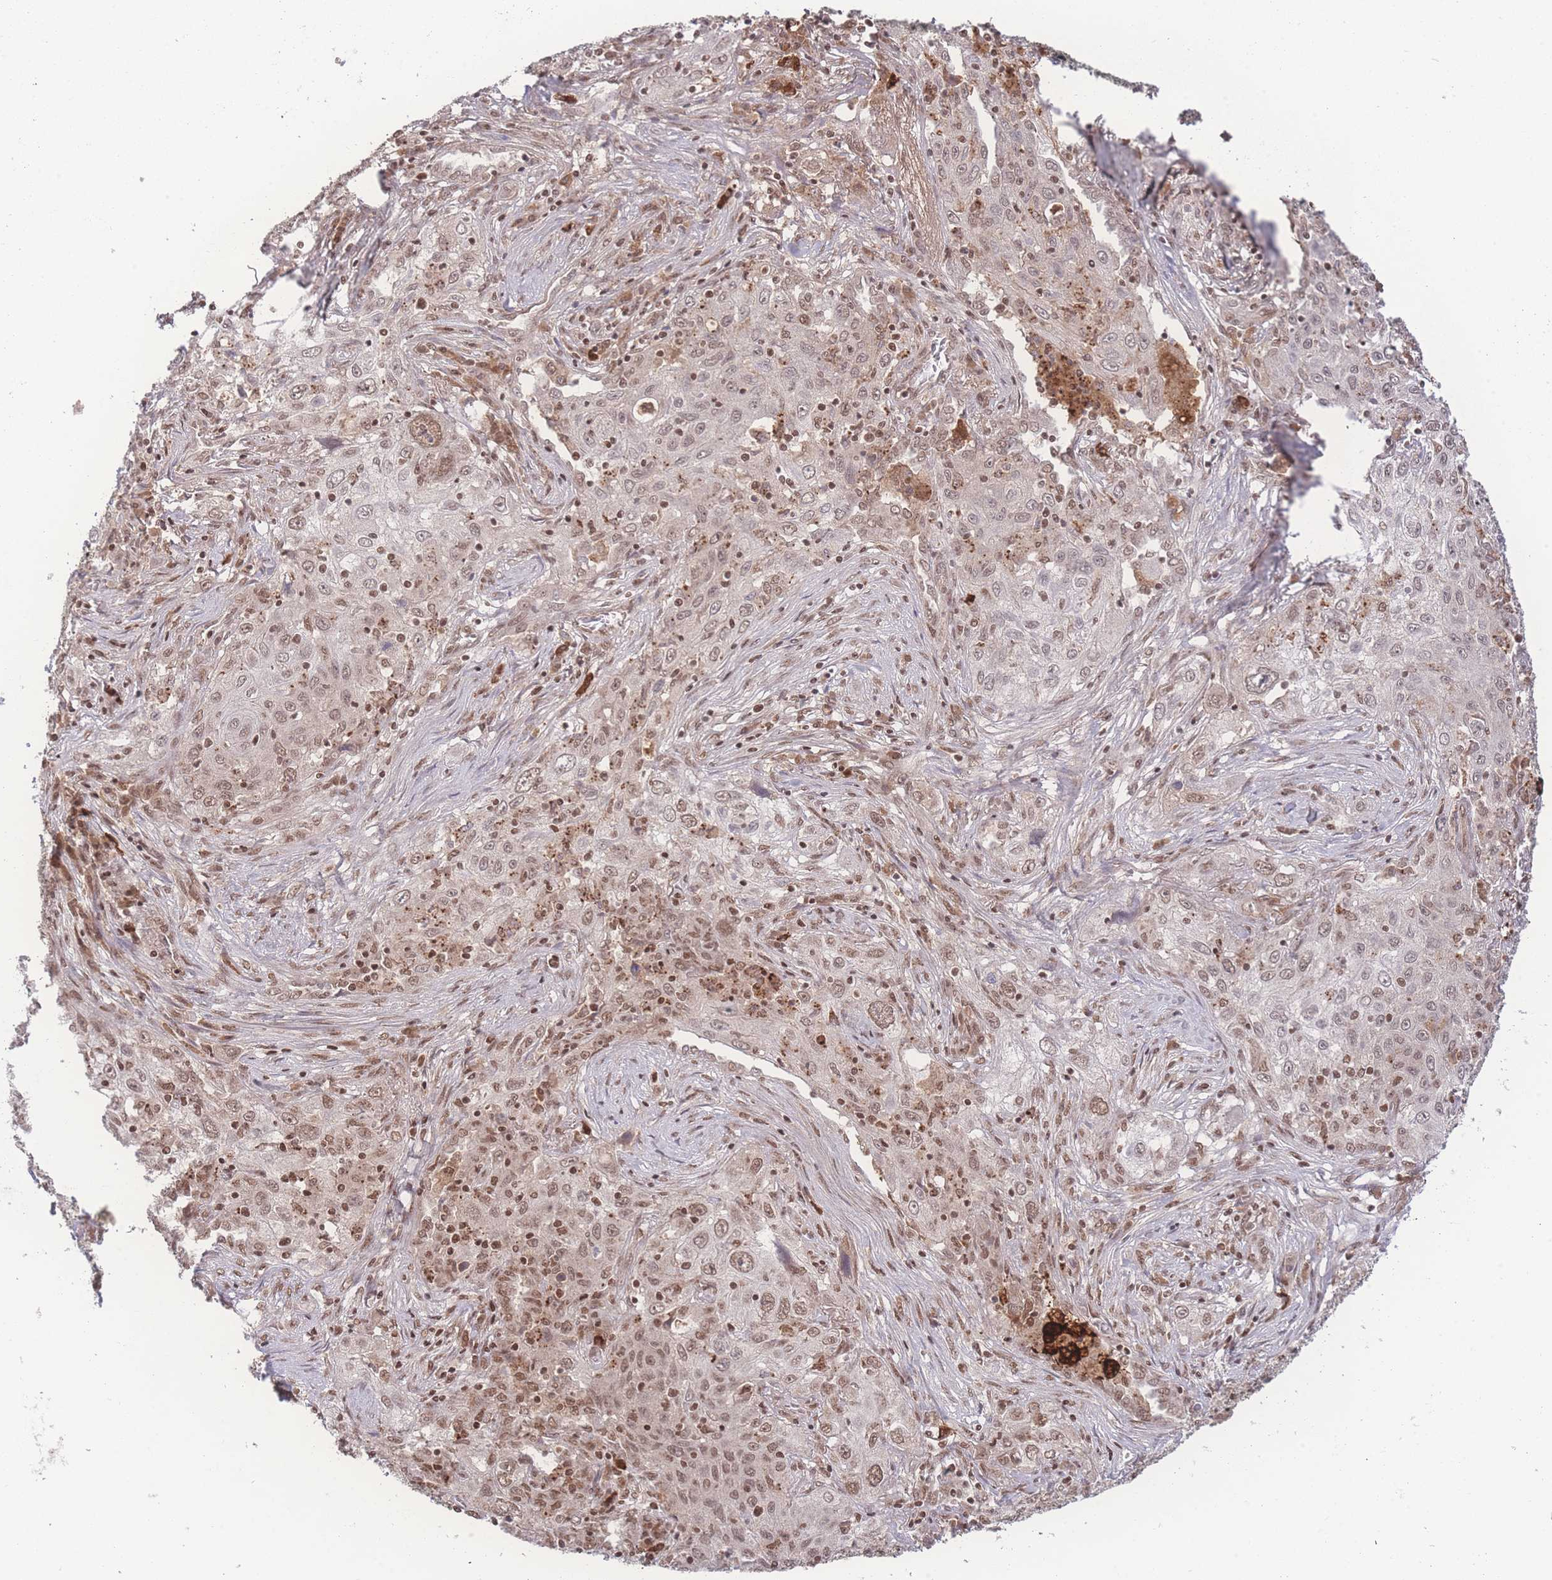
{"staining": {"intensity": "moderate", "quantity": ">75%", "location": "nuclear"}, "tissue": "lung cancer", "cell_type": "Tumor cells", "image_type": "cancer", "snomed": [{"axis": "morphology", "description": "Squamous cell carcinoma, NOS"}, {"axis": "topography", "description": "Lung"}], "caption": "Immunohistochemical staining of lung cancer reveals medium levels of moderate nuclear expression in approximately >75% of tumor cells. (DAB IHC, brown staining for protein, blue staining for nuclei).", "gene": "RAVER1", "patient": {"sex": "female", "age": 69}}